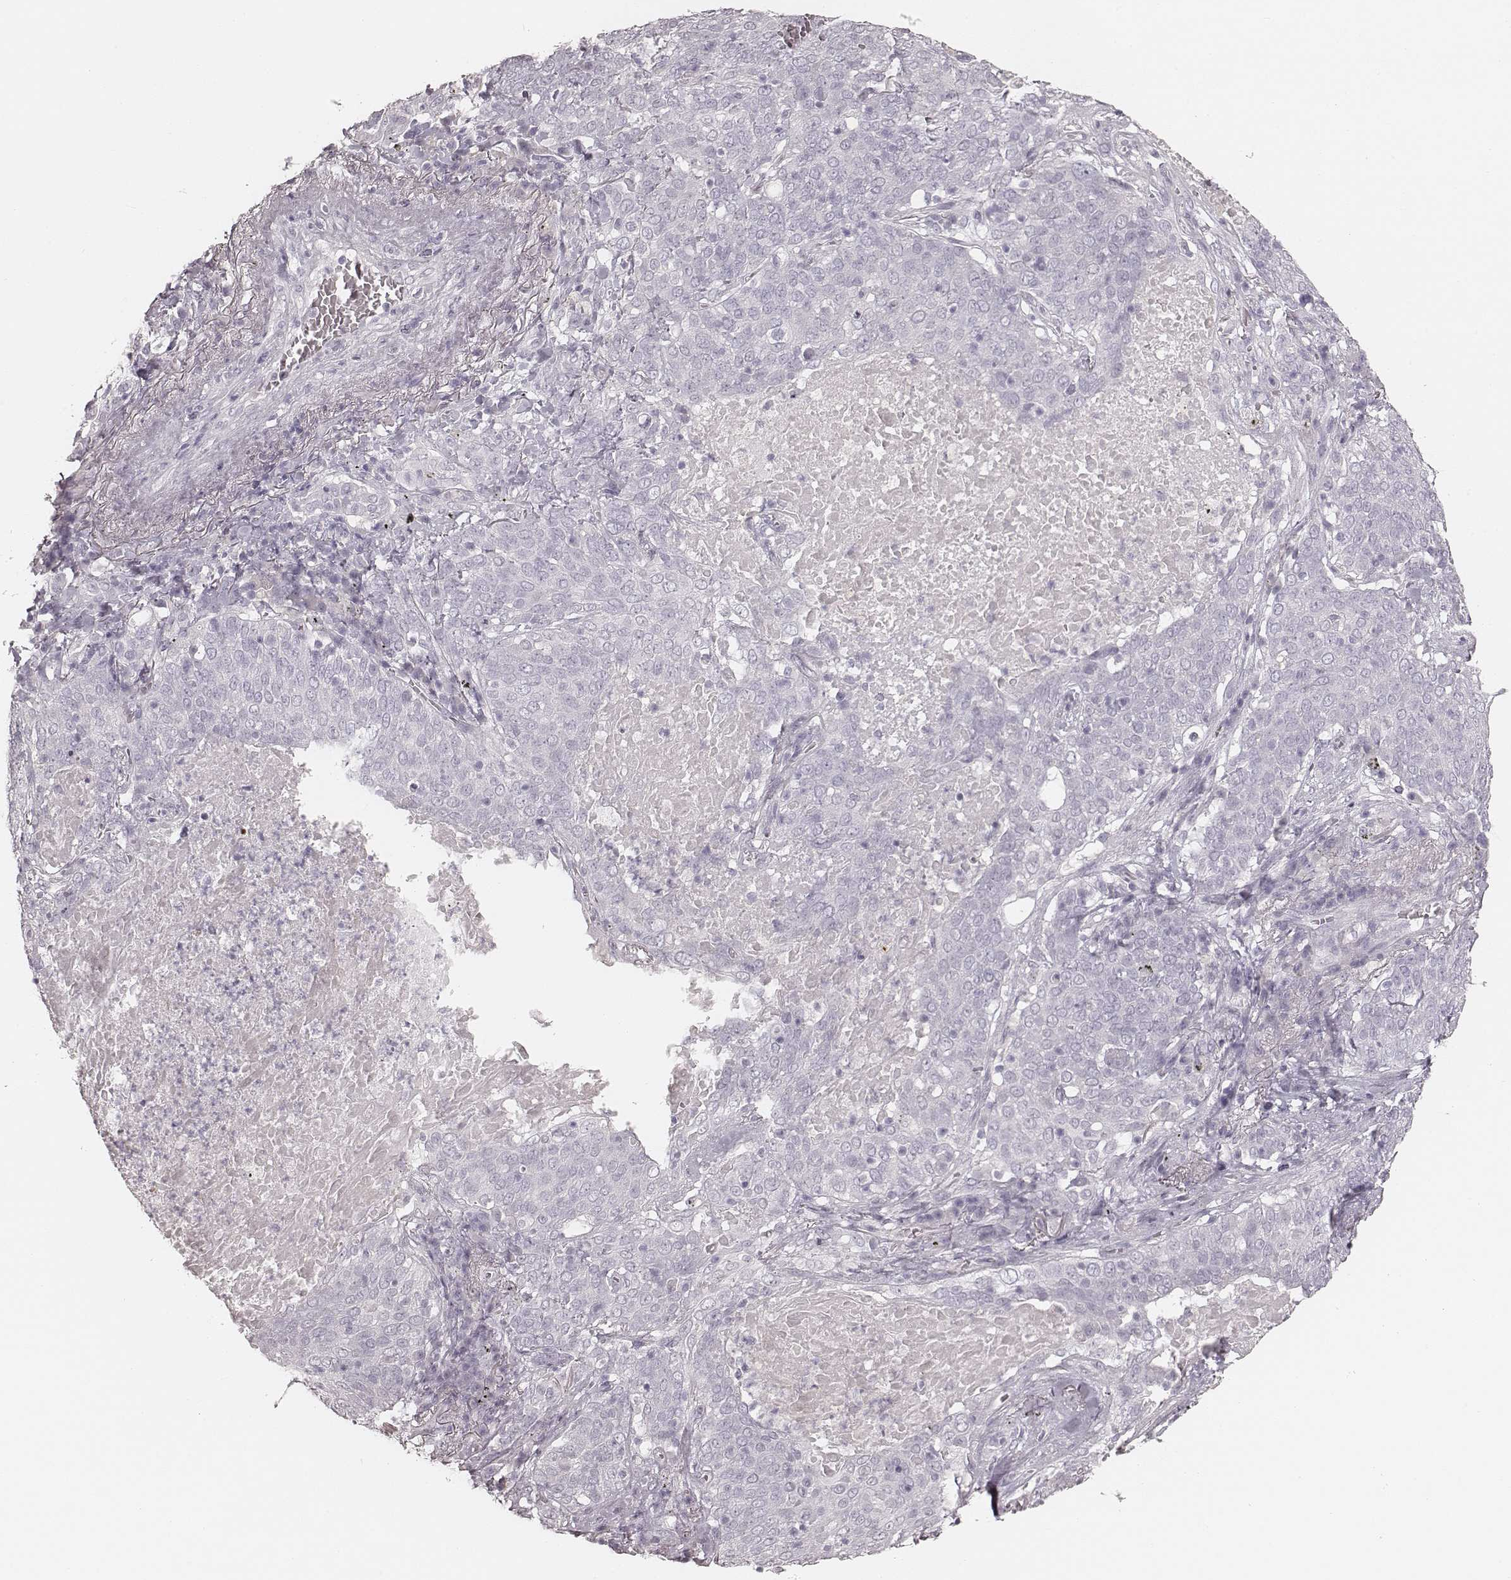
{"staining": {"intensity": "negative", "quantity": "none", "location": "none"}, "tissue": "lung cancer", "cell_type": "Tumor cells", "image_type": "cancer", "snomed": [{"axis": "morphology", "description": "Squamous cell carcinoma, NOS"}, {"axis": "topography", "description": "Lung"}], "caption": "There is no significant staining in tumor cells of lung squamous cell carcinoma.", "gene": "KRT26", "patient": {"sex": "male", "age": 82}}